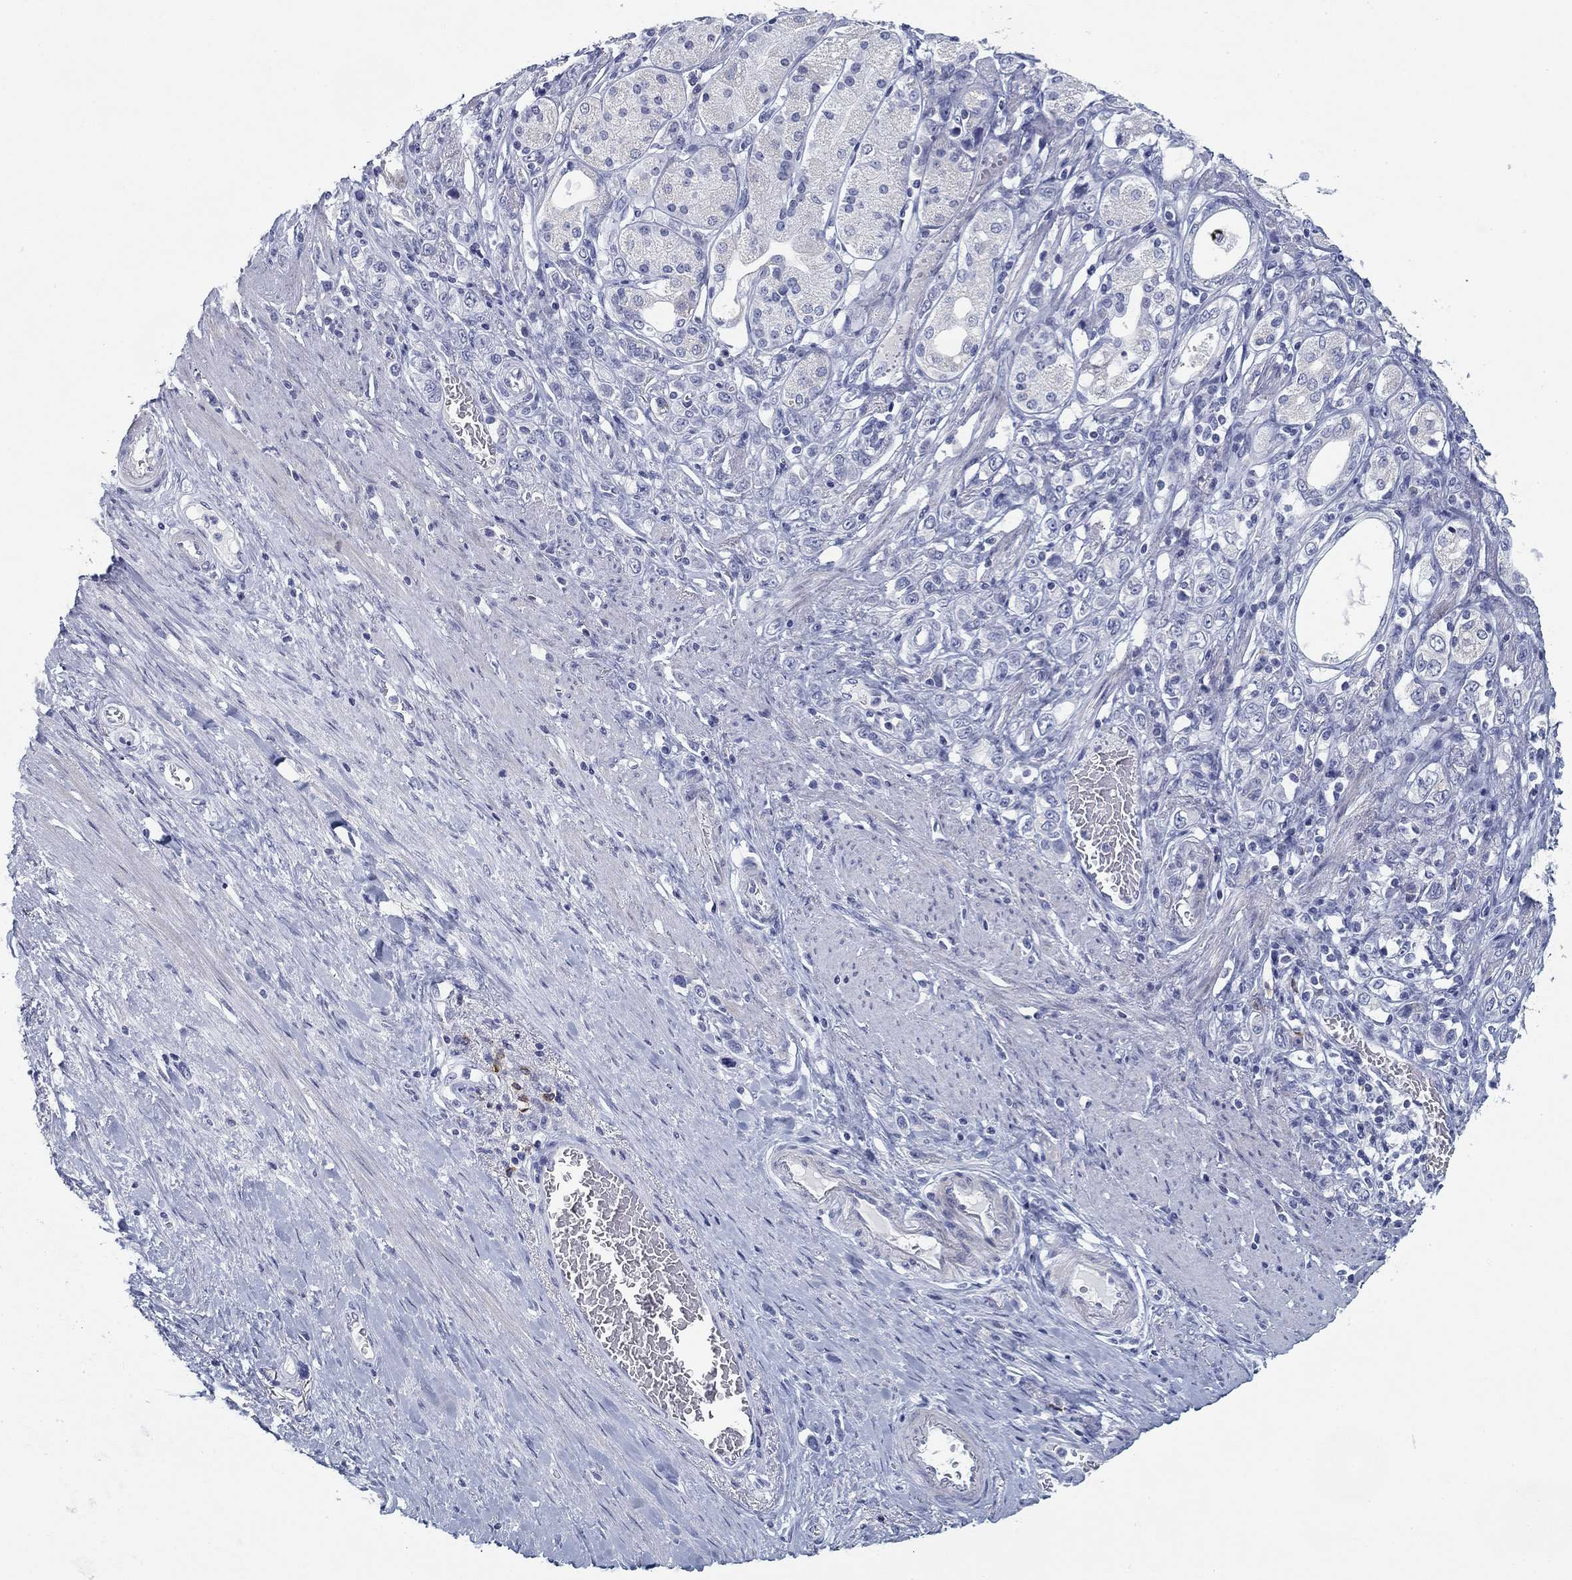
{"staining": {"intensity": "negative", "quantity": "none", "location": "none"}, "tissue": "stomach cancer", "cell_type": "Tumor cells", "image_type": "cancer", "snomed": [{"axis": "morphology", "description": "Normal tissue, NOS"}, {"axis": "morphology", "description": "Adenocarcinoma, NOS"}, {"axis": "morphology", "description": "Adenocarcinoma, High grade"}, {"axis": "topography", "description": "Stomach, upper"}, {"axis": "topography", "description": "Stomach"}], "caption": "Immunohistochemistry (IHC) of stomach high-grade adenocarcinoma shows no positivity in tumor cells.", "gene": "CD79B", "patient": {"sex": "female", "age": 65}}